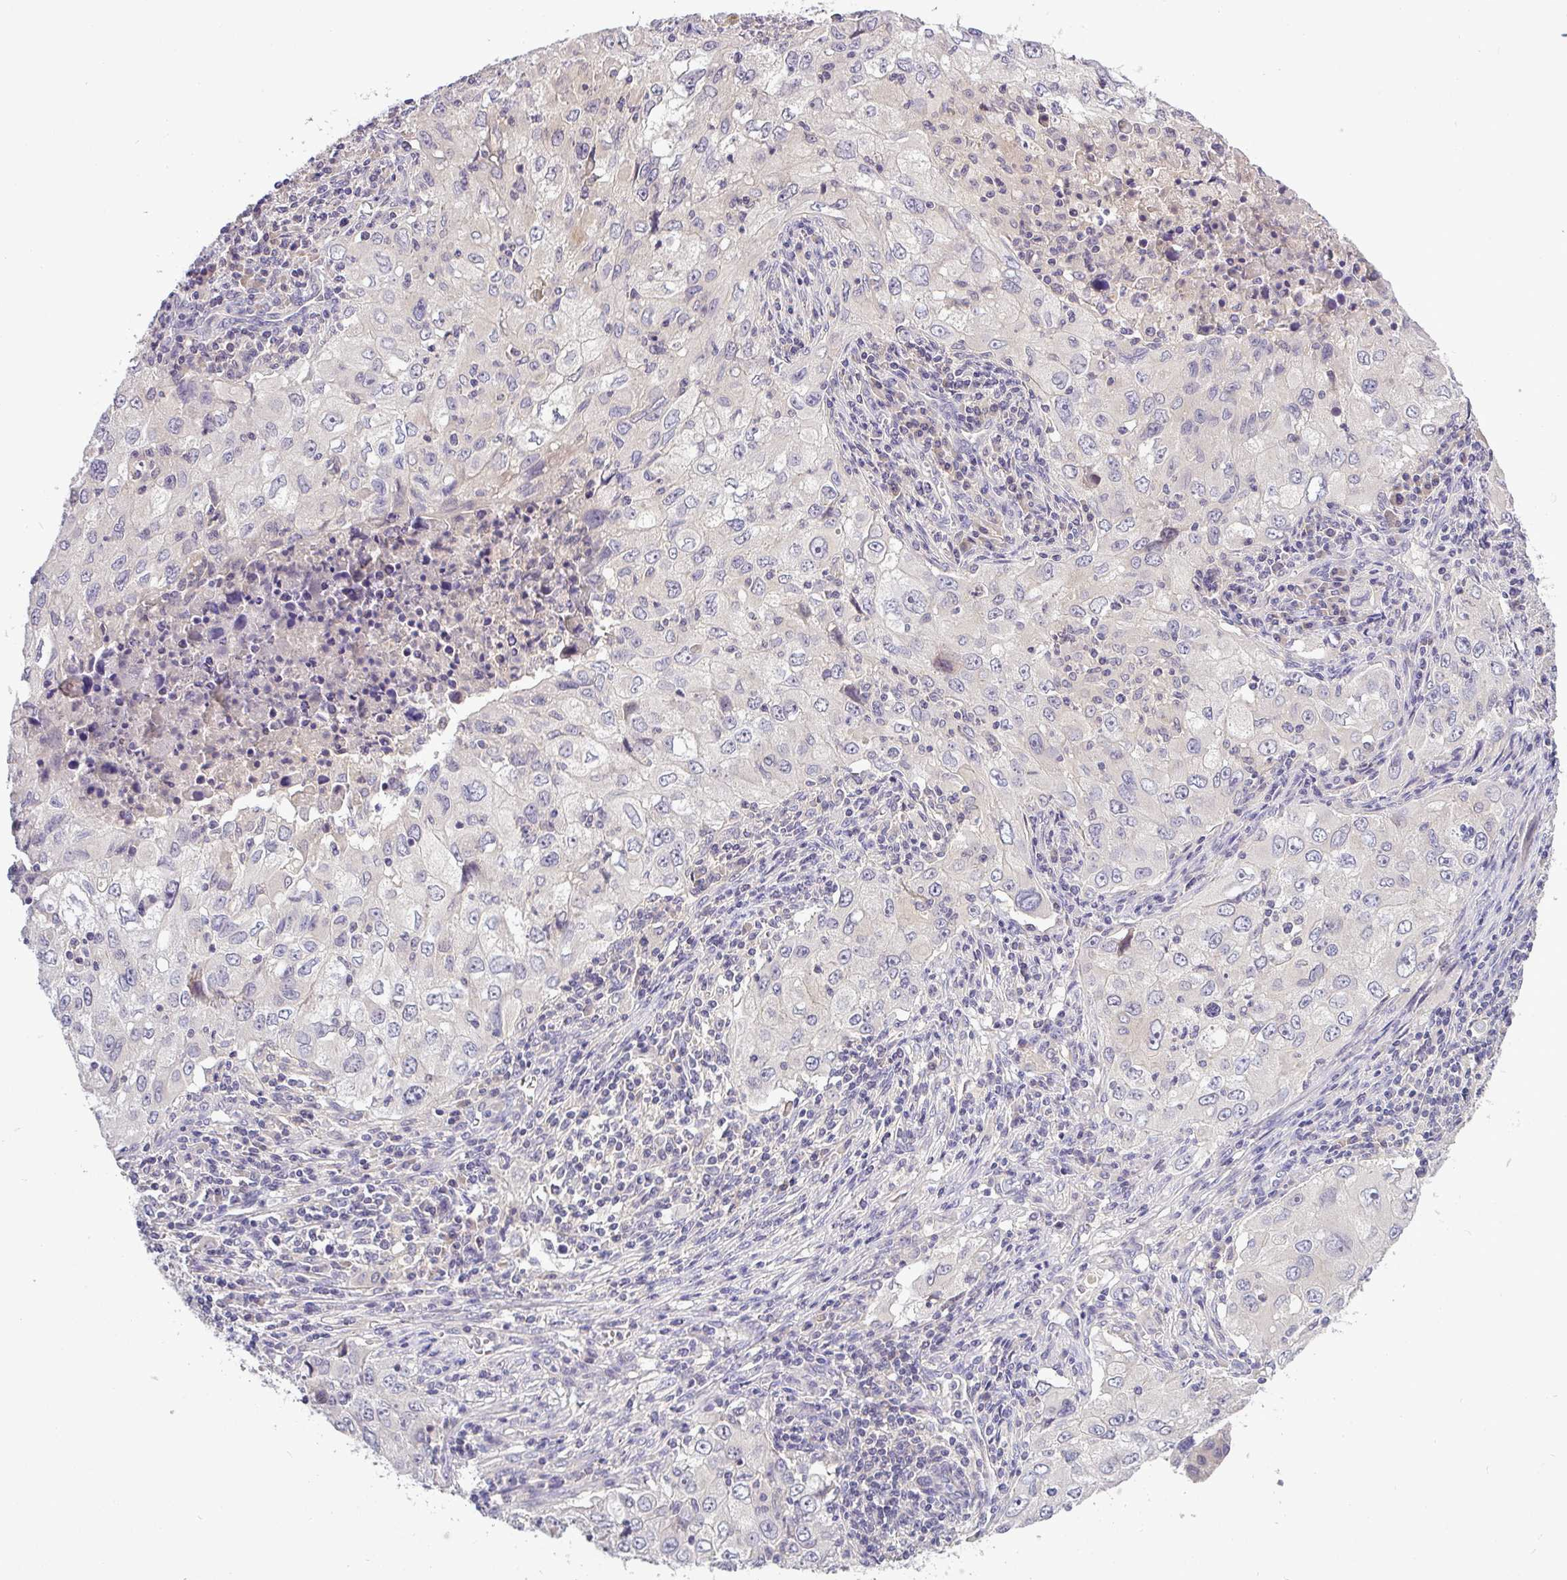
{"staining": {"intensity": "negative", "quantity": "none", "location": "none"}, "tissue": "lung cancer", "cell_type": "Tumor cells", "image_type": "cancer", "snomed": [{"axis": "morphology", "description": "Adenocarcinoma, NOS"}, {"axis": "morphology", "description": "Adenocarcinoma, metastatic, NOS"}, {"axis": "topography", "description": "Lymph node"}, {"axis": "topography", "description": "Lung"}], "caption": "Tumor cells show no significant protein staining in lung adenocarcinoma.", "gene": "TMEM62", "patient": {"sex": "female", "age": 42}}